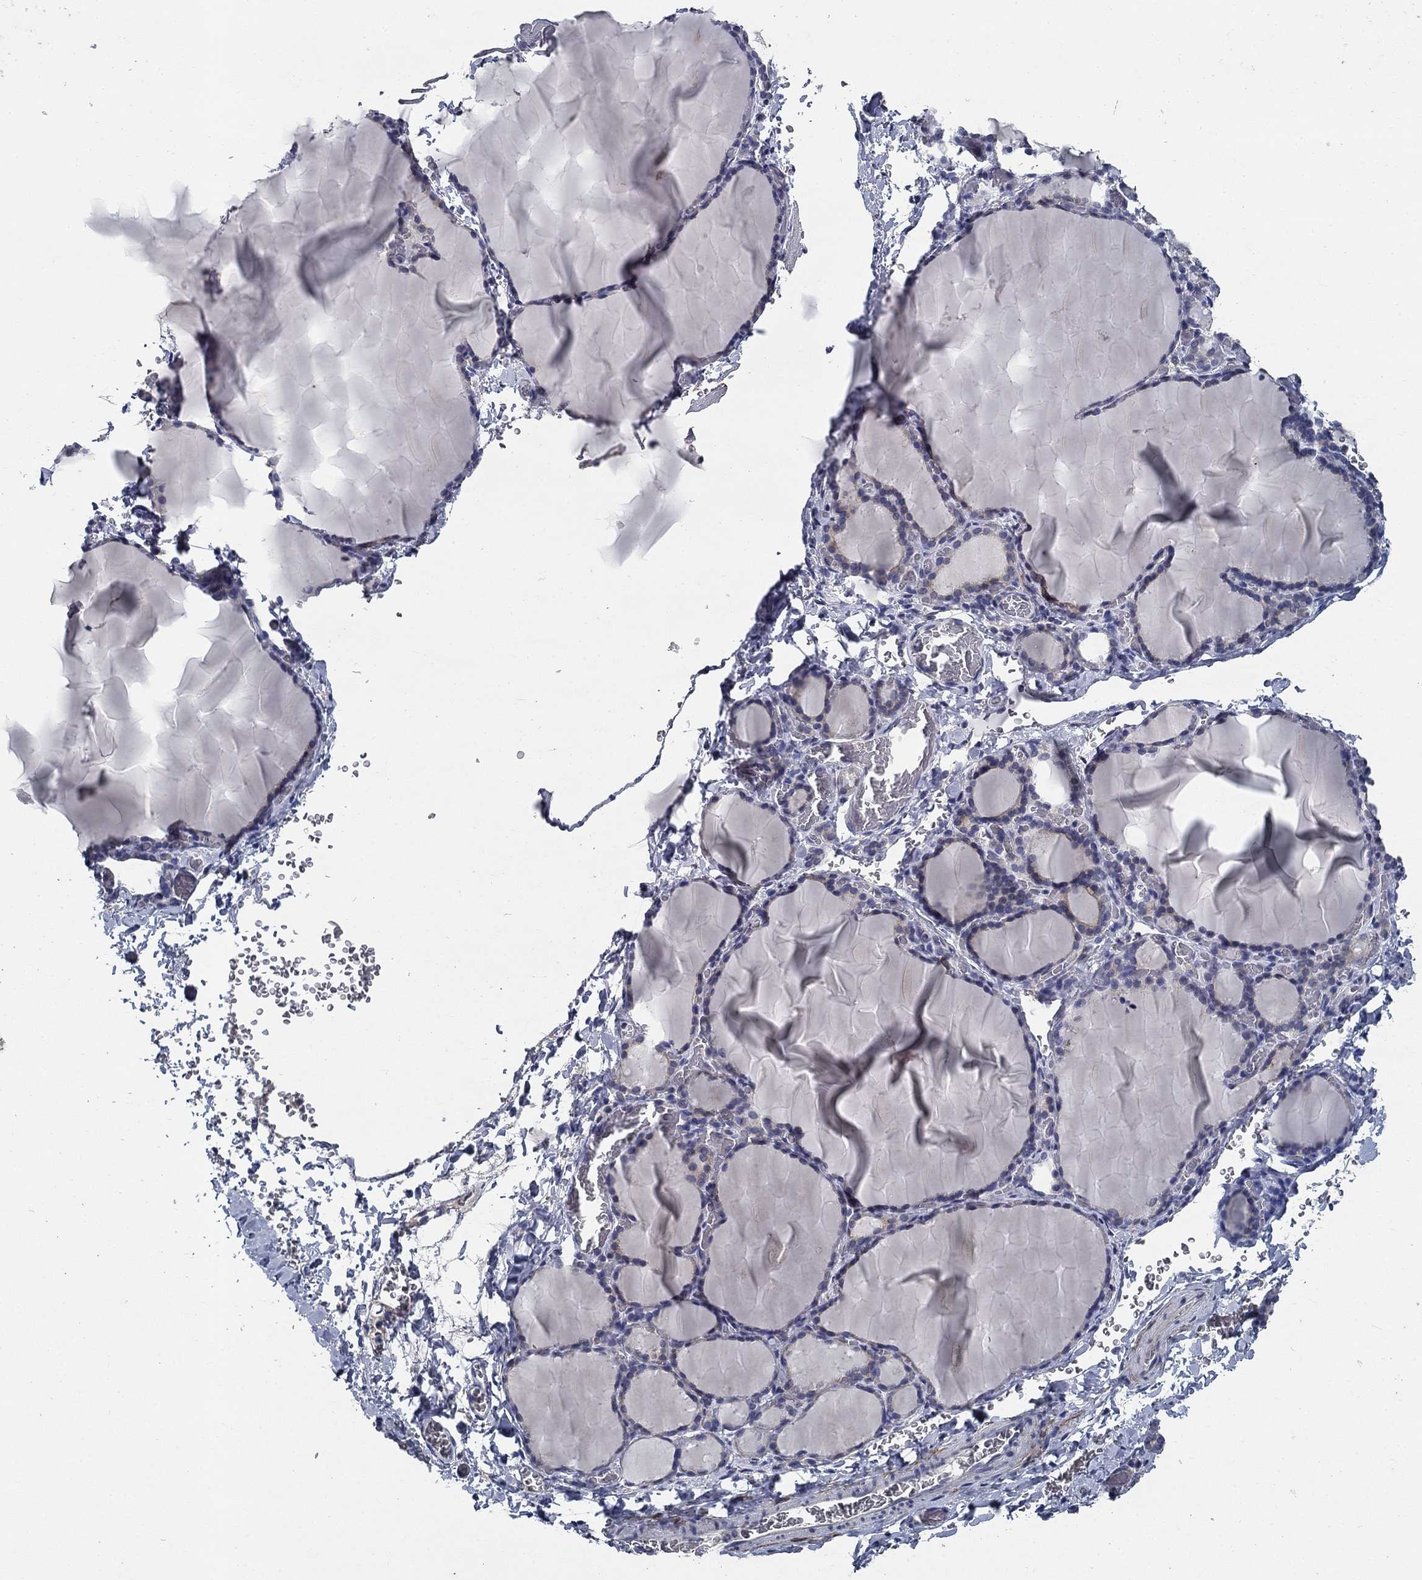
{"staining": {"intensity": "negative", "quantity": "none", "location": "none"}, "tissue": "thyroid gland", "cell_type": "Glandular cells", "image_type": "normal", "snomed": [{"axis": "morphology", "description": "Normal tissue, NOS"}, {"axis": "morphology", "description": "Hyperplasia, NOS"}, {"axis": "topography", "description": "Thyroid gland"}], "caption": "Immunohistochemistry (IHC) photomicrograph of normal thyroid gland stained for a protein (brown), which shows no staining in glandular cells.", "gene": "CD274", "patient": {"sex": "female", "age": 27}}